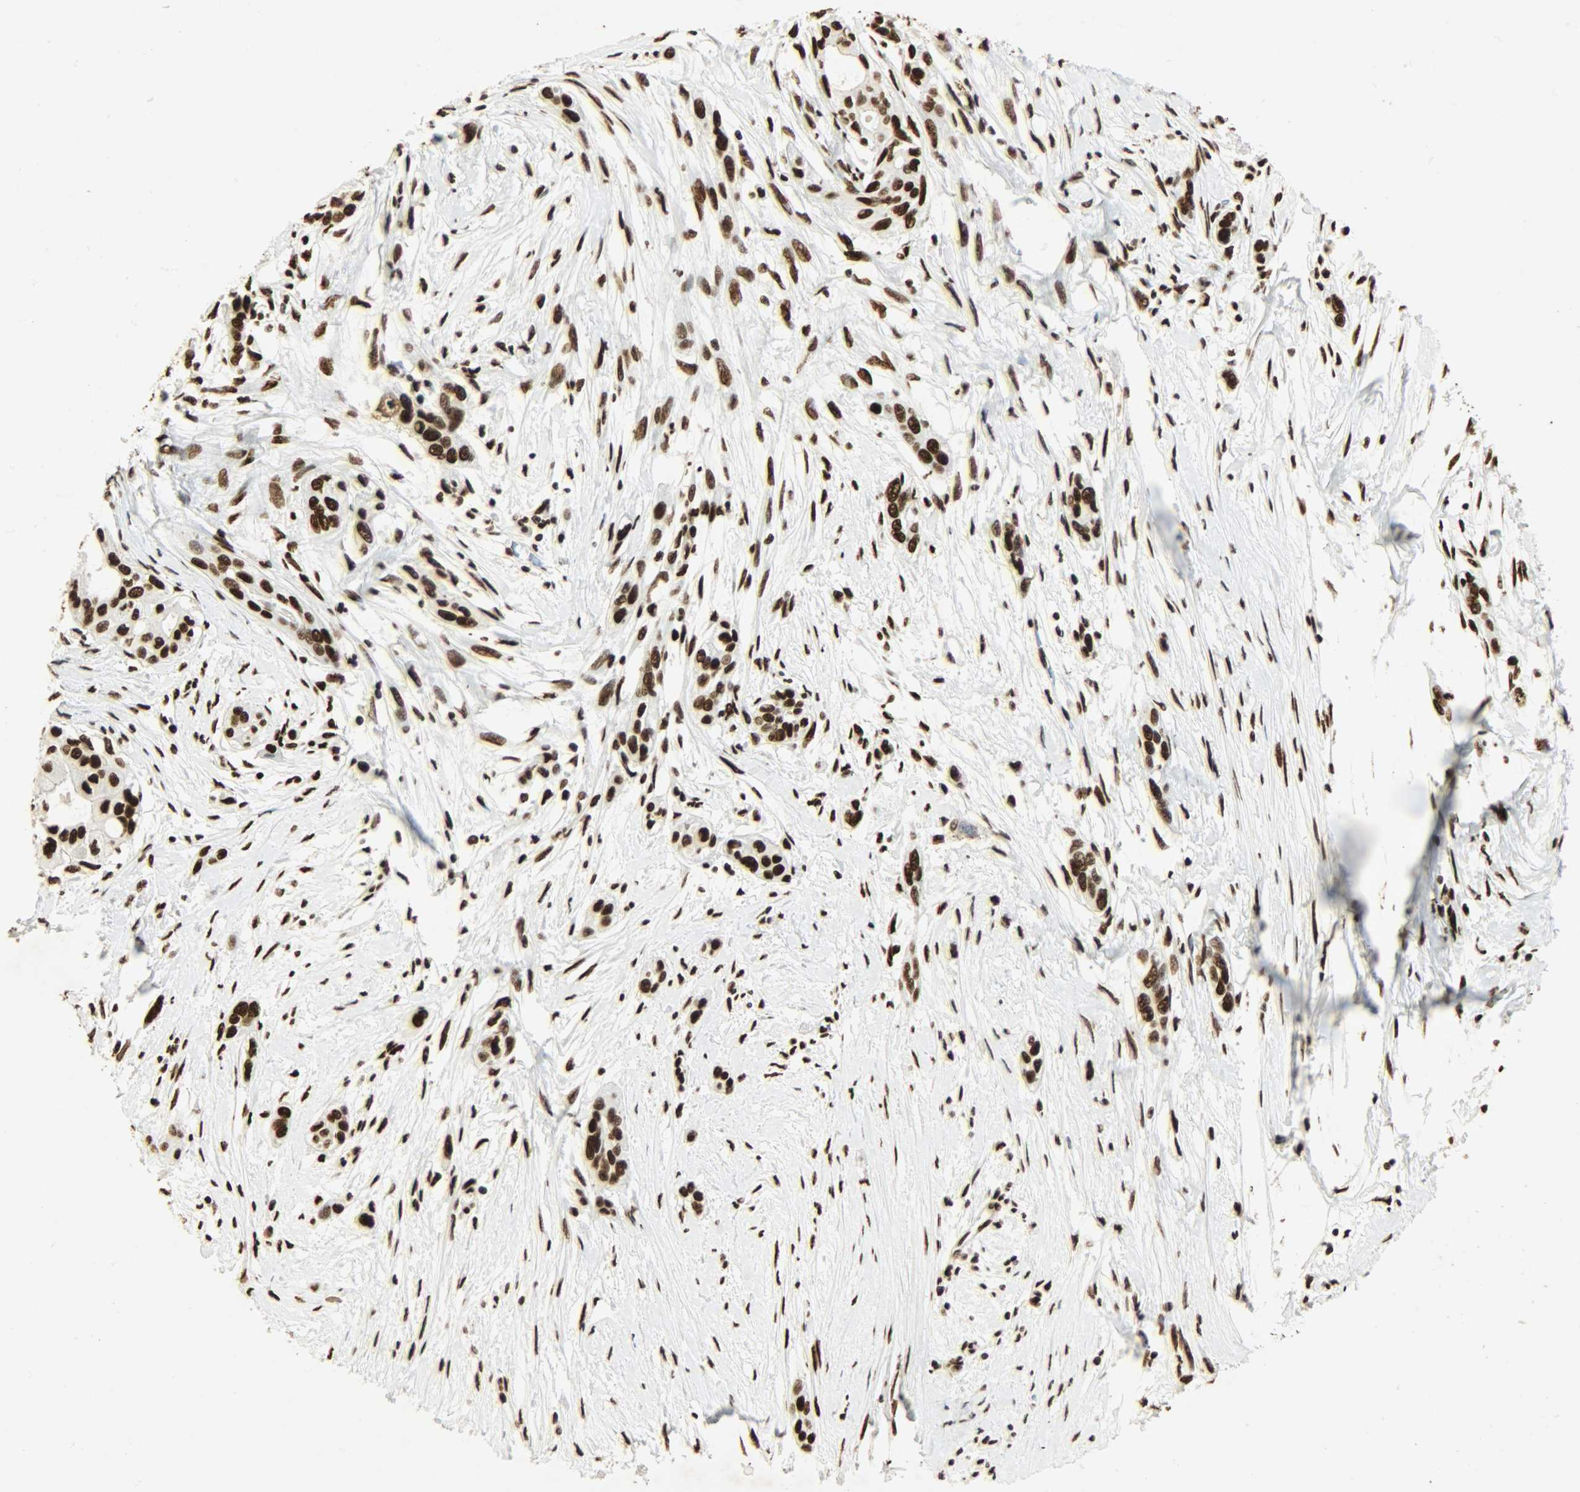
{"staining": {"intensity": "strong", "quantity": ">75%", "location": "nuclear"}, "tissue": "pancreatic cancer", "cell_type": "Tumor cells", "image_type": "cancer", "snomed": [{"axis": "morphology", "description": "Adenocarcinoma, NOS"}, {"axis": "topography", "description": "Pancreas"}], "caption": "Immunohistochemistry photomicrograph of adenocarcinoma (pancreatic) stained for a protein (brown), which shows high levels of strong nuclear expression in approximately >75% of tumor cells.", "gene": "KHDRBS1", "patient": {"sex": "female", "age": 60}}